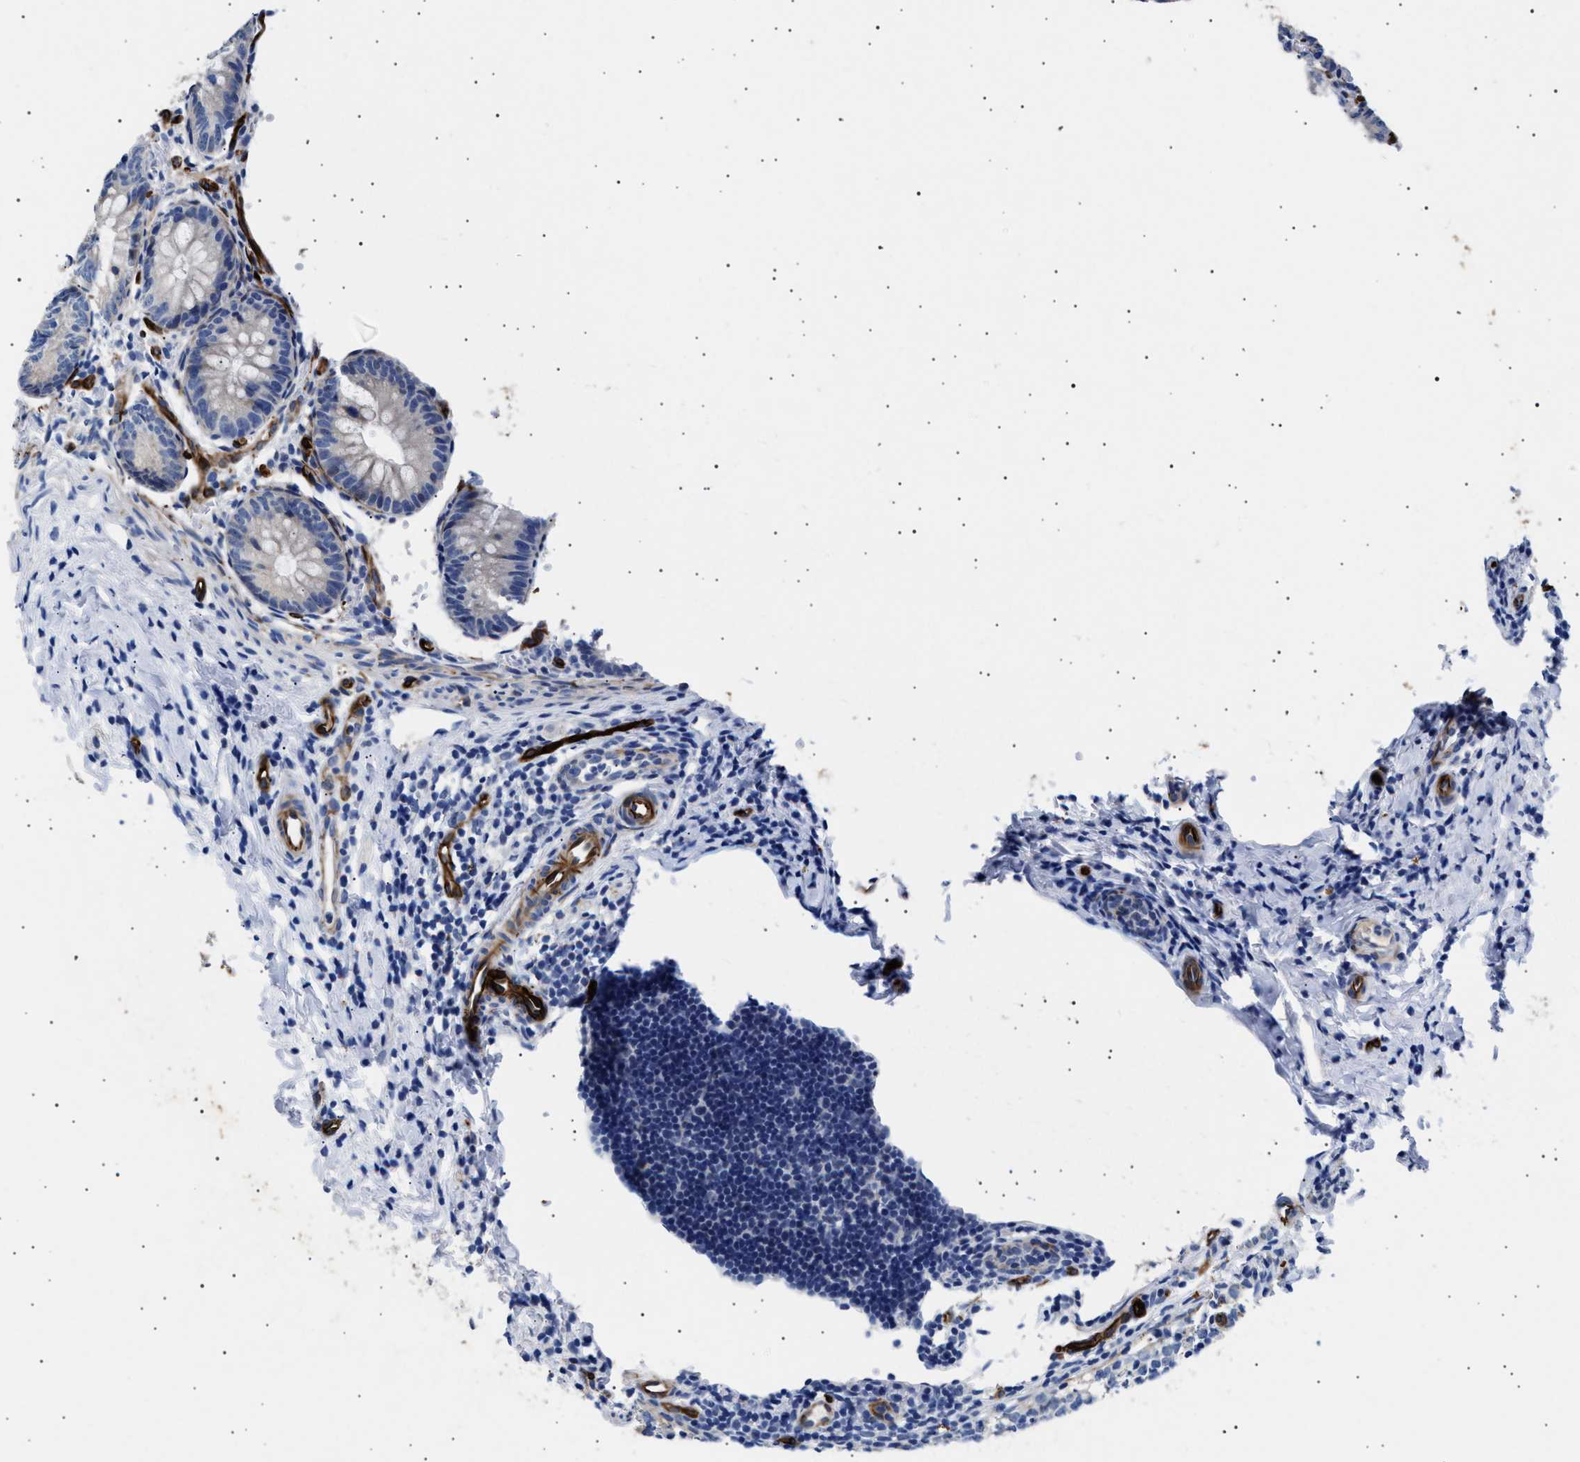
{"staining": {"intensity": "moderate", "quantity": "<25%", "location": "cytoplasmic/membranous"}, "tissue": "appendix", "cell_type": "Glandular cells", "image_type": "normal", "snomed": [{"axis": "morphology", "description": "Normal tissue, NOS"}, {"axis": "topography", "description": "Appendix"}], "caption": "The micrograph displays staining of normal appendix, revealing moderate cytoplasmic/membranous protein staining (brown color) within glandular cells. (DAB (3,3'-diaminobenzidine) IHC with brightfield microscopy, high magnification).", "gene": "OLFML2A", "patient": {"sex": "male", "age": 1}}